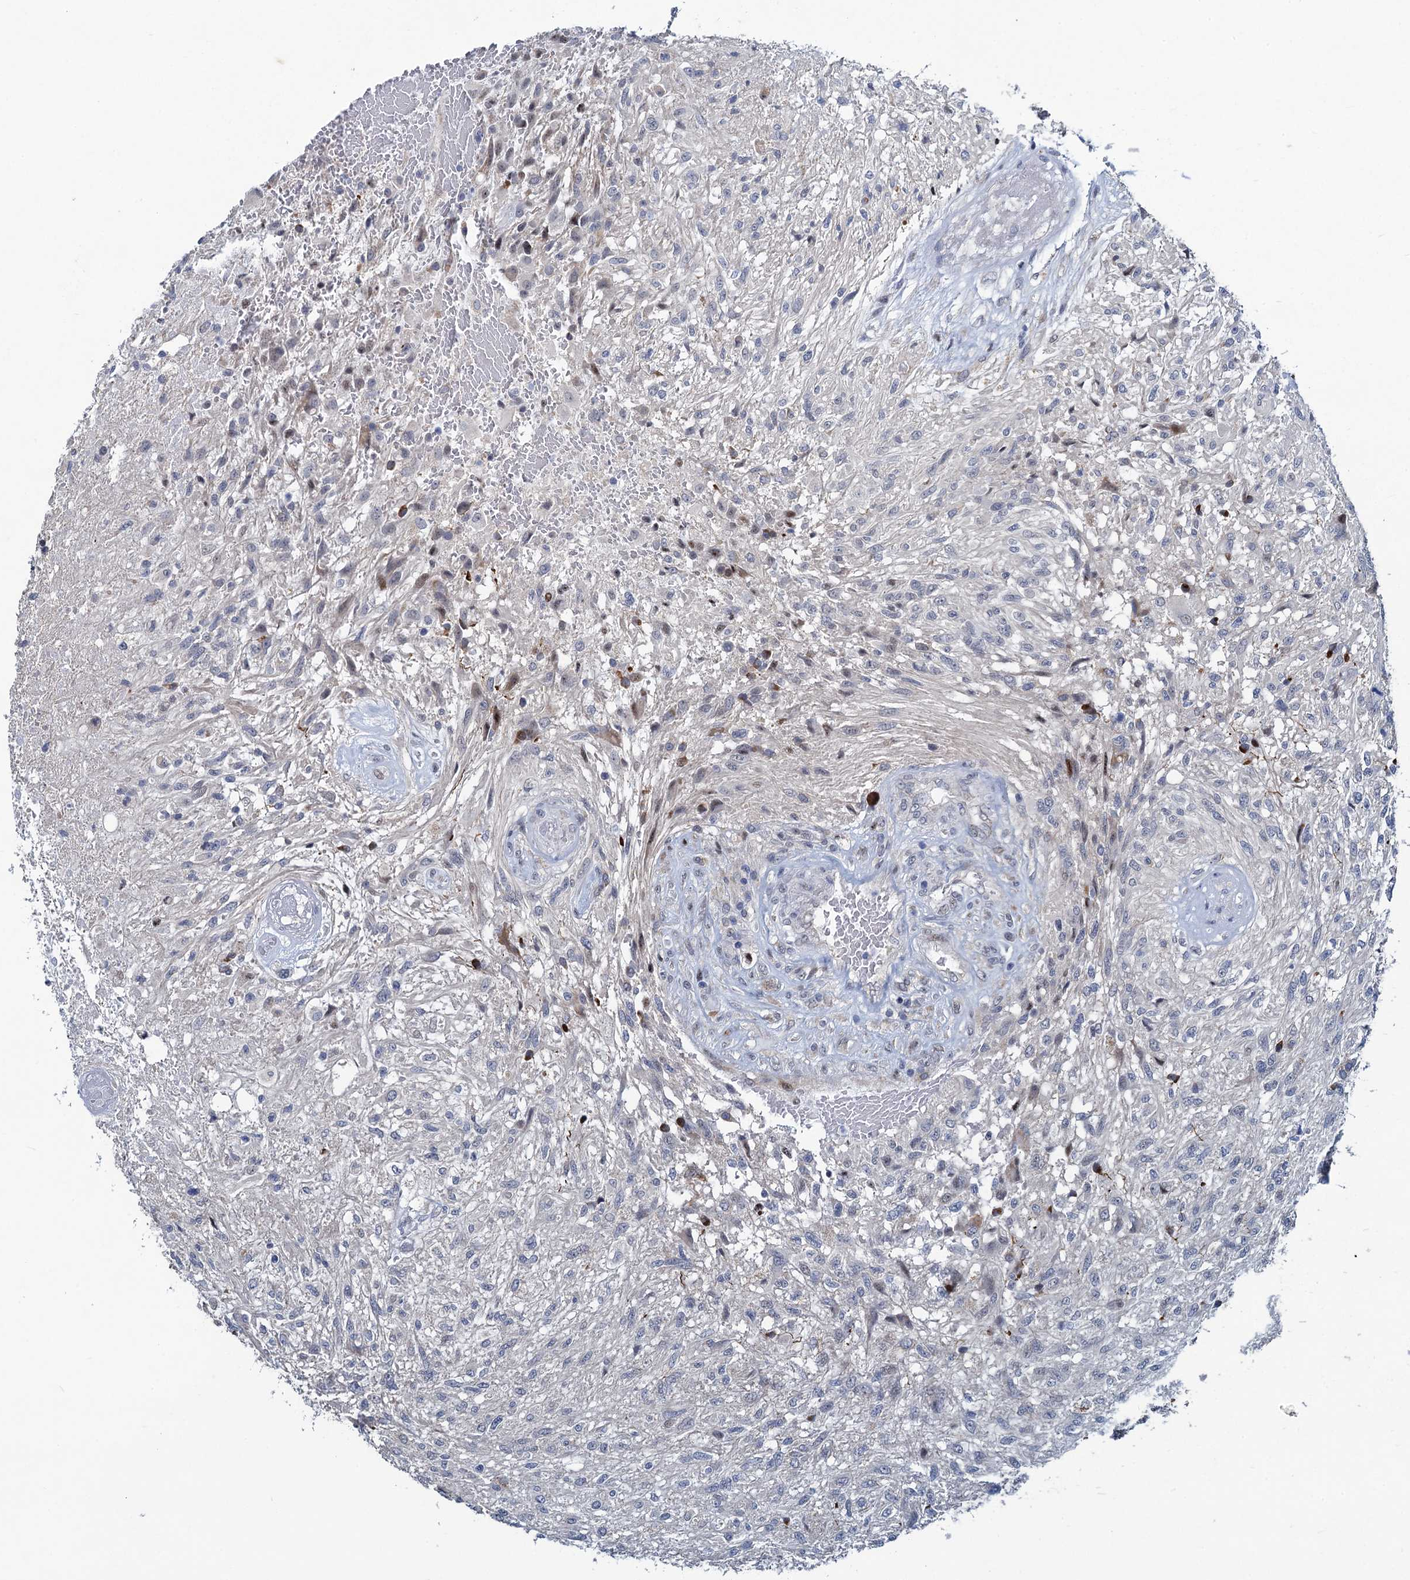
{"staining": {"intensity": "negative", "quantity": "none", "location": "none"}, "tissue": "glioma", "cell_type": "Tumor cells", "image_type": "cancer", "snomed": [{"axis": "morphology", "description": "Glioma, malignant, High grade"}, {"axis": "topography", "description": "Brain"}], "caption": "IHC histopathology image of neoplastic tissue: glioma stained with DAB (3,3'-diaminobenzidine) reveals no significant protein expression in tumor cells. Nuclei are stained in blue.", "gene": "ATOSA", "patient": {"sex": "male", "age": 56}}